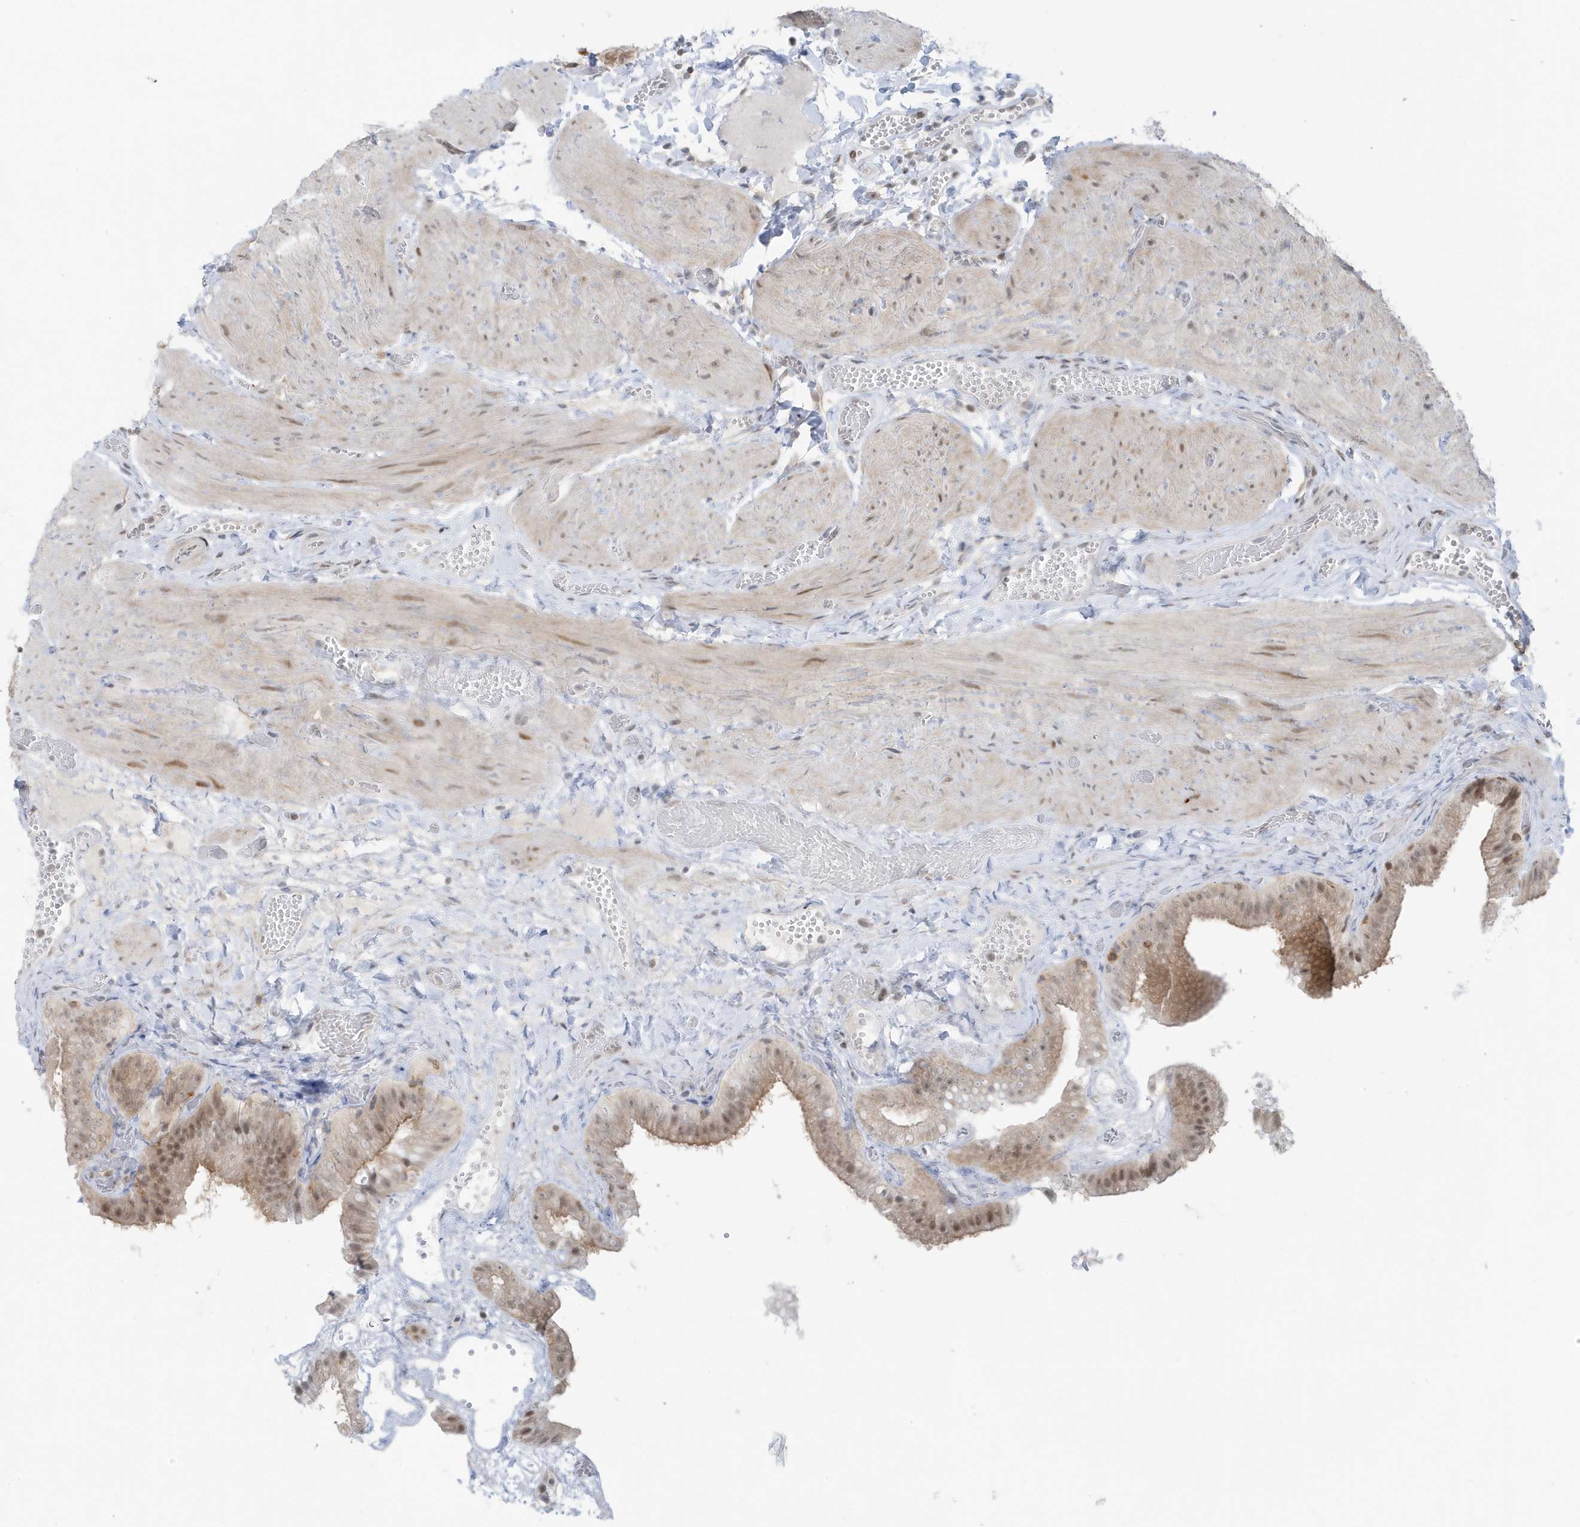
{"staining": {"intensity": "strong", "quantity": "<25%", "location": "cytoplasmic/membranous,nuclear"}, "tissue": "gallbladder", "cell_type": "Glandular cells", "image_type": "normal", "snomed": [{"axis": "morphology", "description": "Normal tissue, NOS"}, {"axis": "topography", "description": "Gallbladder"}], "caption": "Glandular cells exhibit medium levels of strong cytoplasmic/membranous,nuclear staining in approximately <25% of cells in benign gallbladder.", "gene": "OGA", "patient": {"sex": "female", "age": 64}}